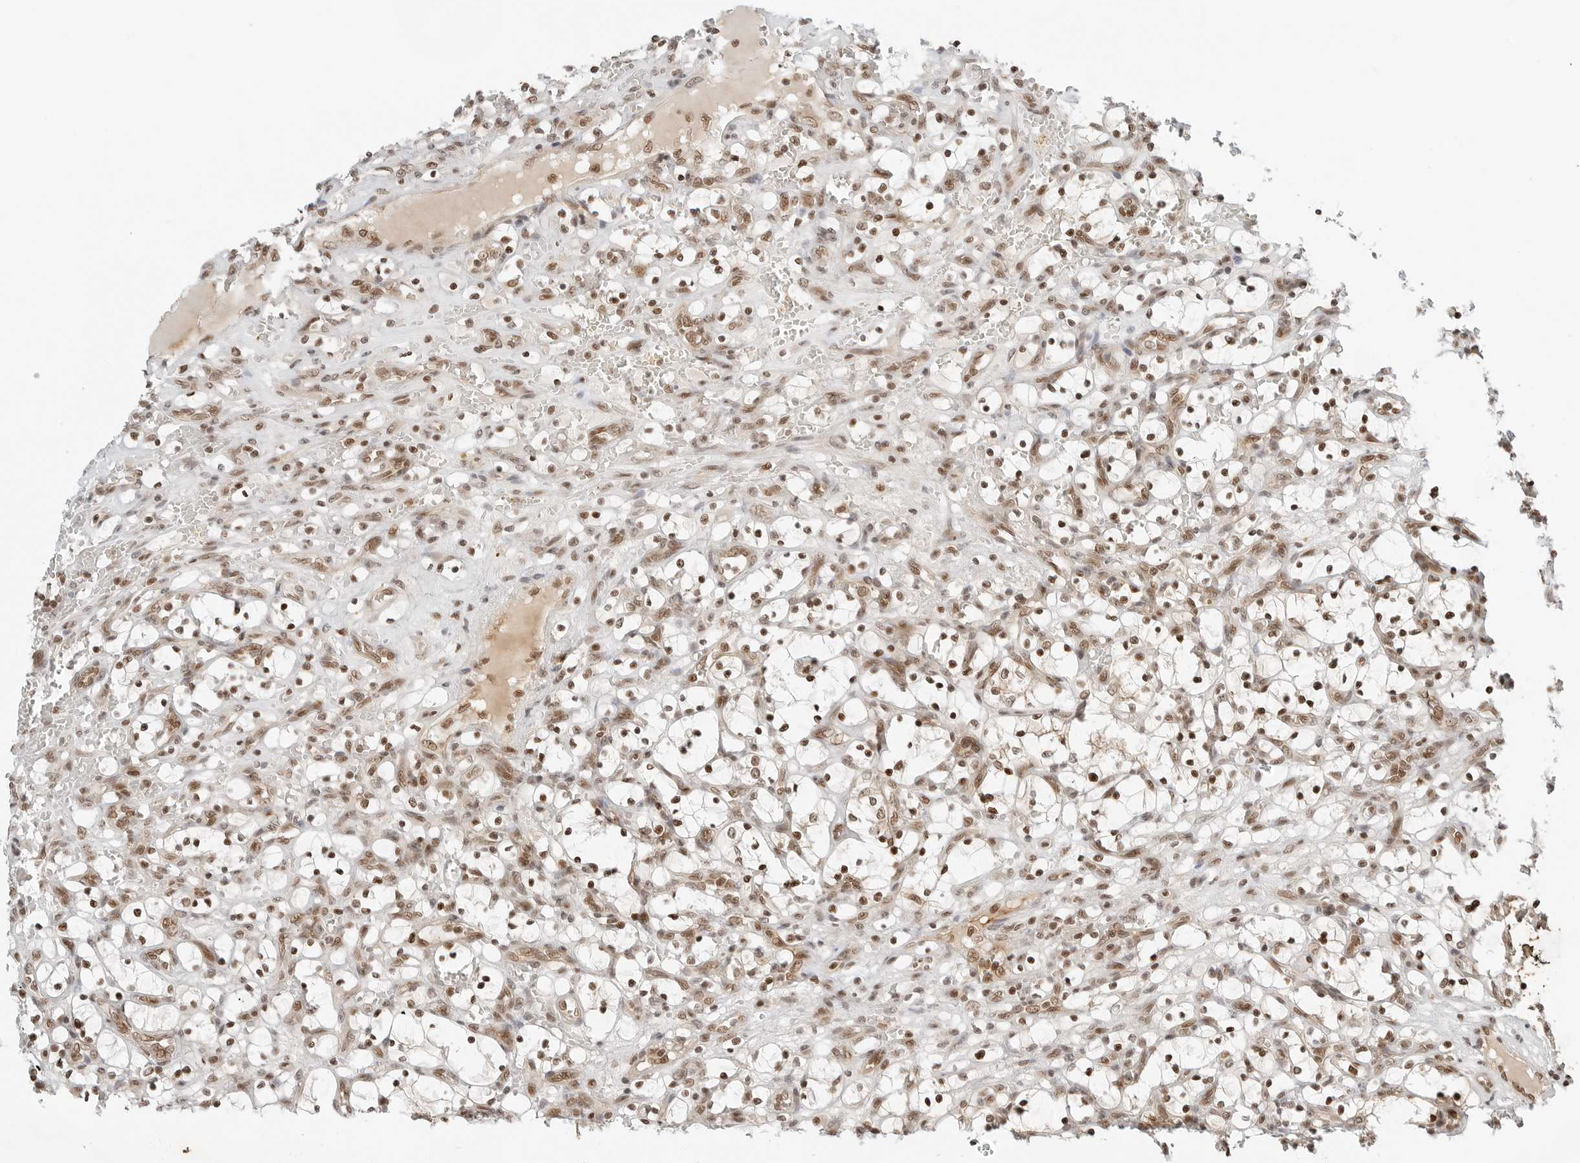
{"staining": {"intensity": "moderate", "quantity": ">75%", "location": "nuclear"}, "tissue": "renal cancer", "cell_type": "Tumor cells", "image_type": "cancer", "snomed": [{"axis": "morphology", "description": "Adenocarcinoma, NOS"}, {"axis": "topography", "description": "Kidney"}], "caption": "A histopathology image of human renal adenocarcinoma stained for a protein exhibits moderate nuclear brown staining in tumor cells.", "gene": "CRTC2", "patient": {"sex": "female", "age": 69}}